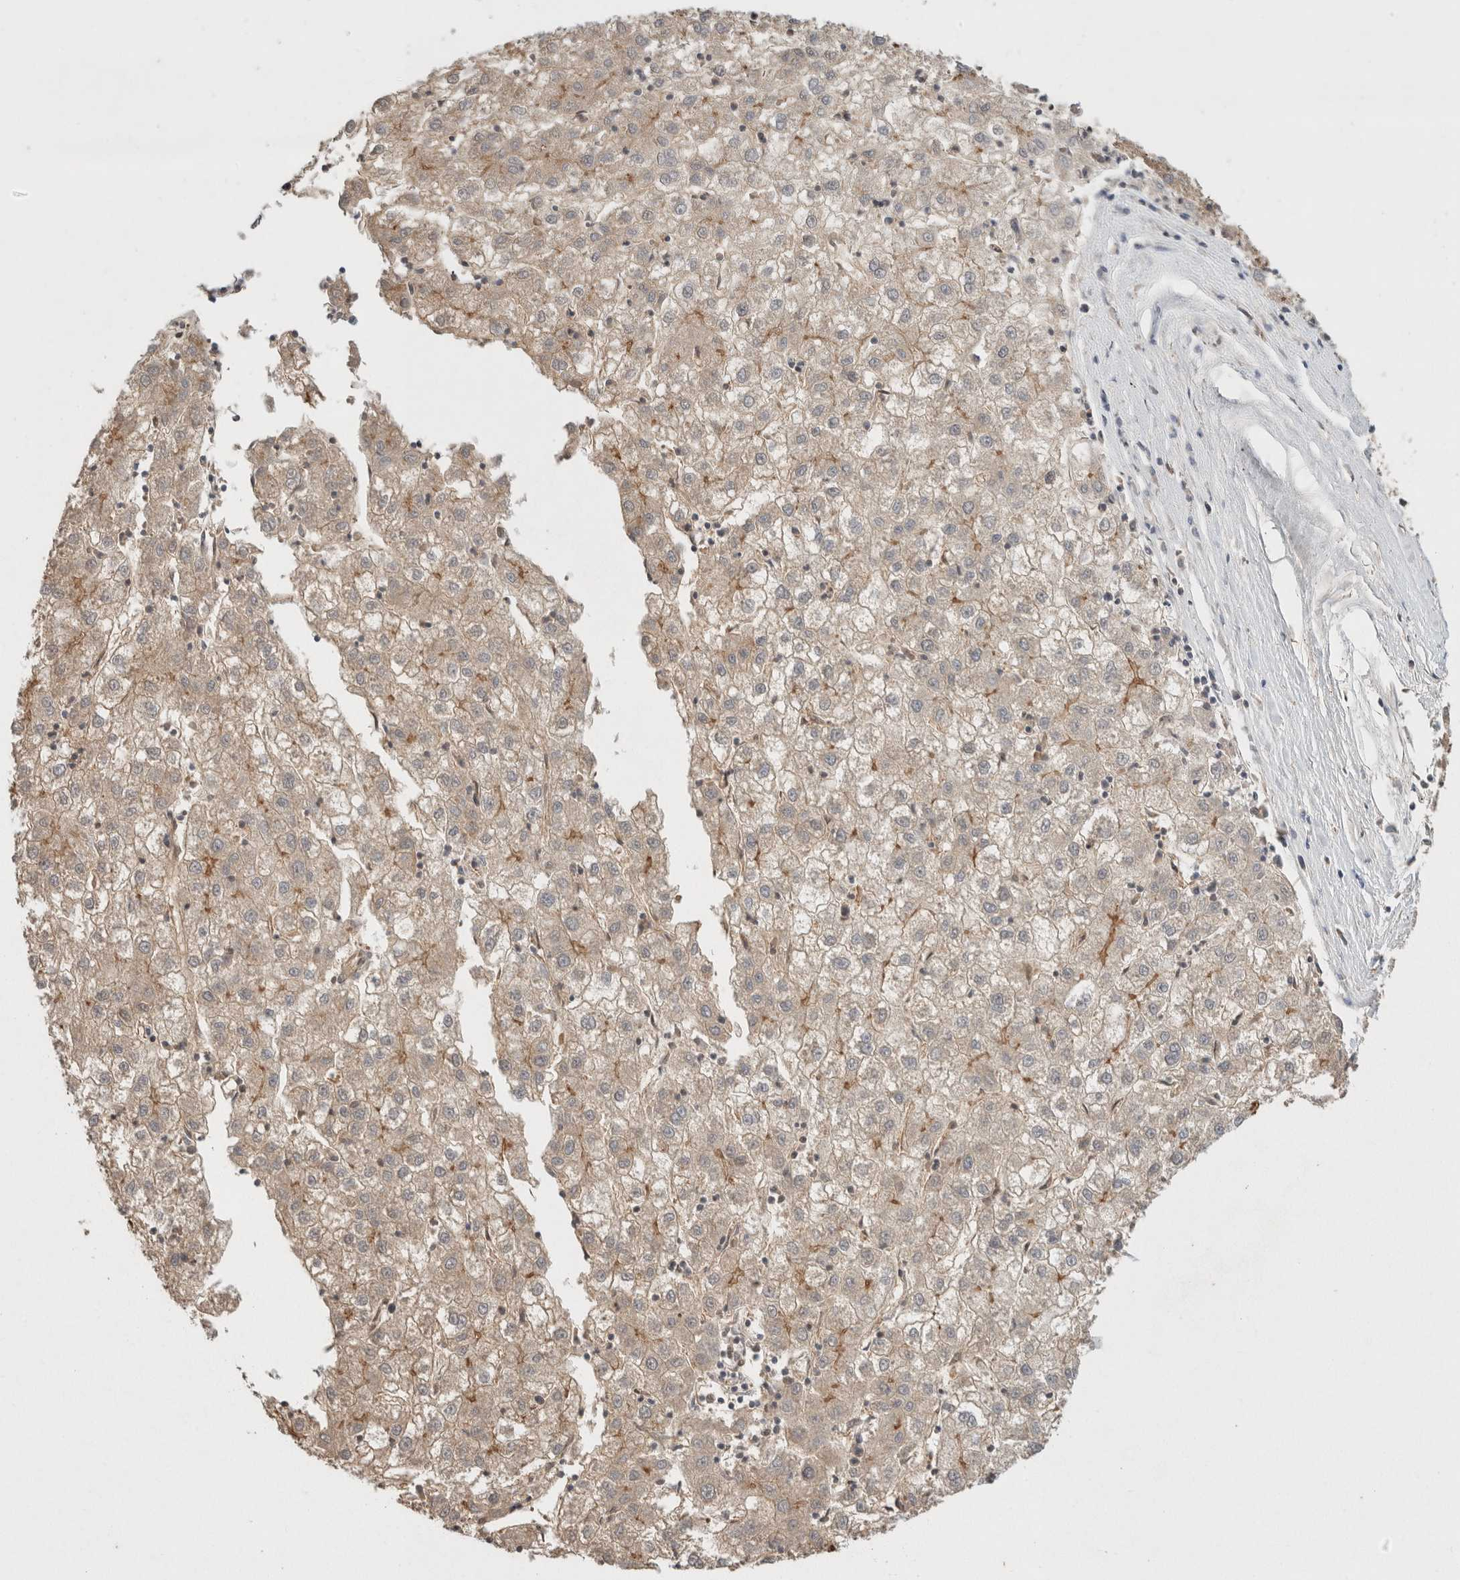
{"staining": {"intensity": "weak", "quantity": ">75%", "location": "cytoplasmic/membranous"}, "tissue": "liver cancer", "cell_type": "Tumor cells", "image_type": "cancer", "snomed": [{"axis": "morphology", "description": "Carcinoma, Hepatocellular, NOS"}, {"axis": "topography", "description": "Liver"}], "caption": "Protein expression analysis of human hepatocellular carcinoma (liver) reveals weak cytoplasmic/membranous positivity in approximately >75% of tumor cells. Immunohistochemistry (ihc) stains the protein of interest in brown and the nuclei are stained blue.", "gene": "YWHAH", "patient": {"sex": "male", "age": 72}}